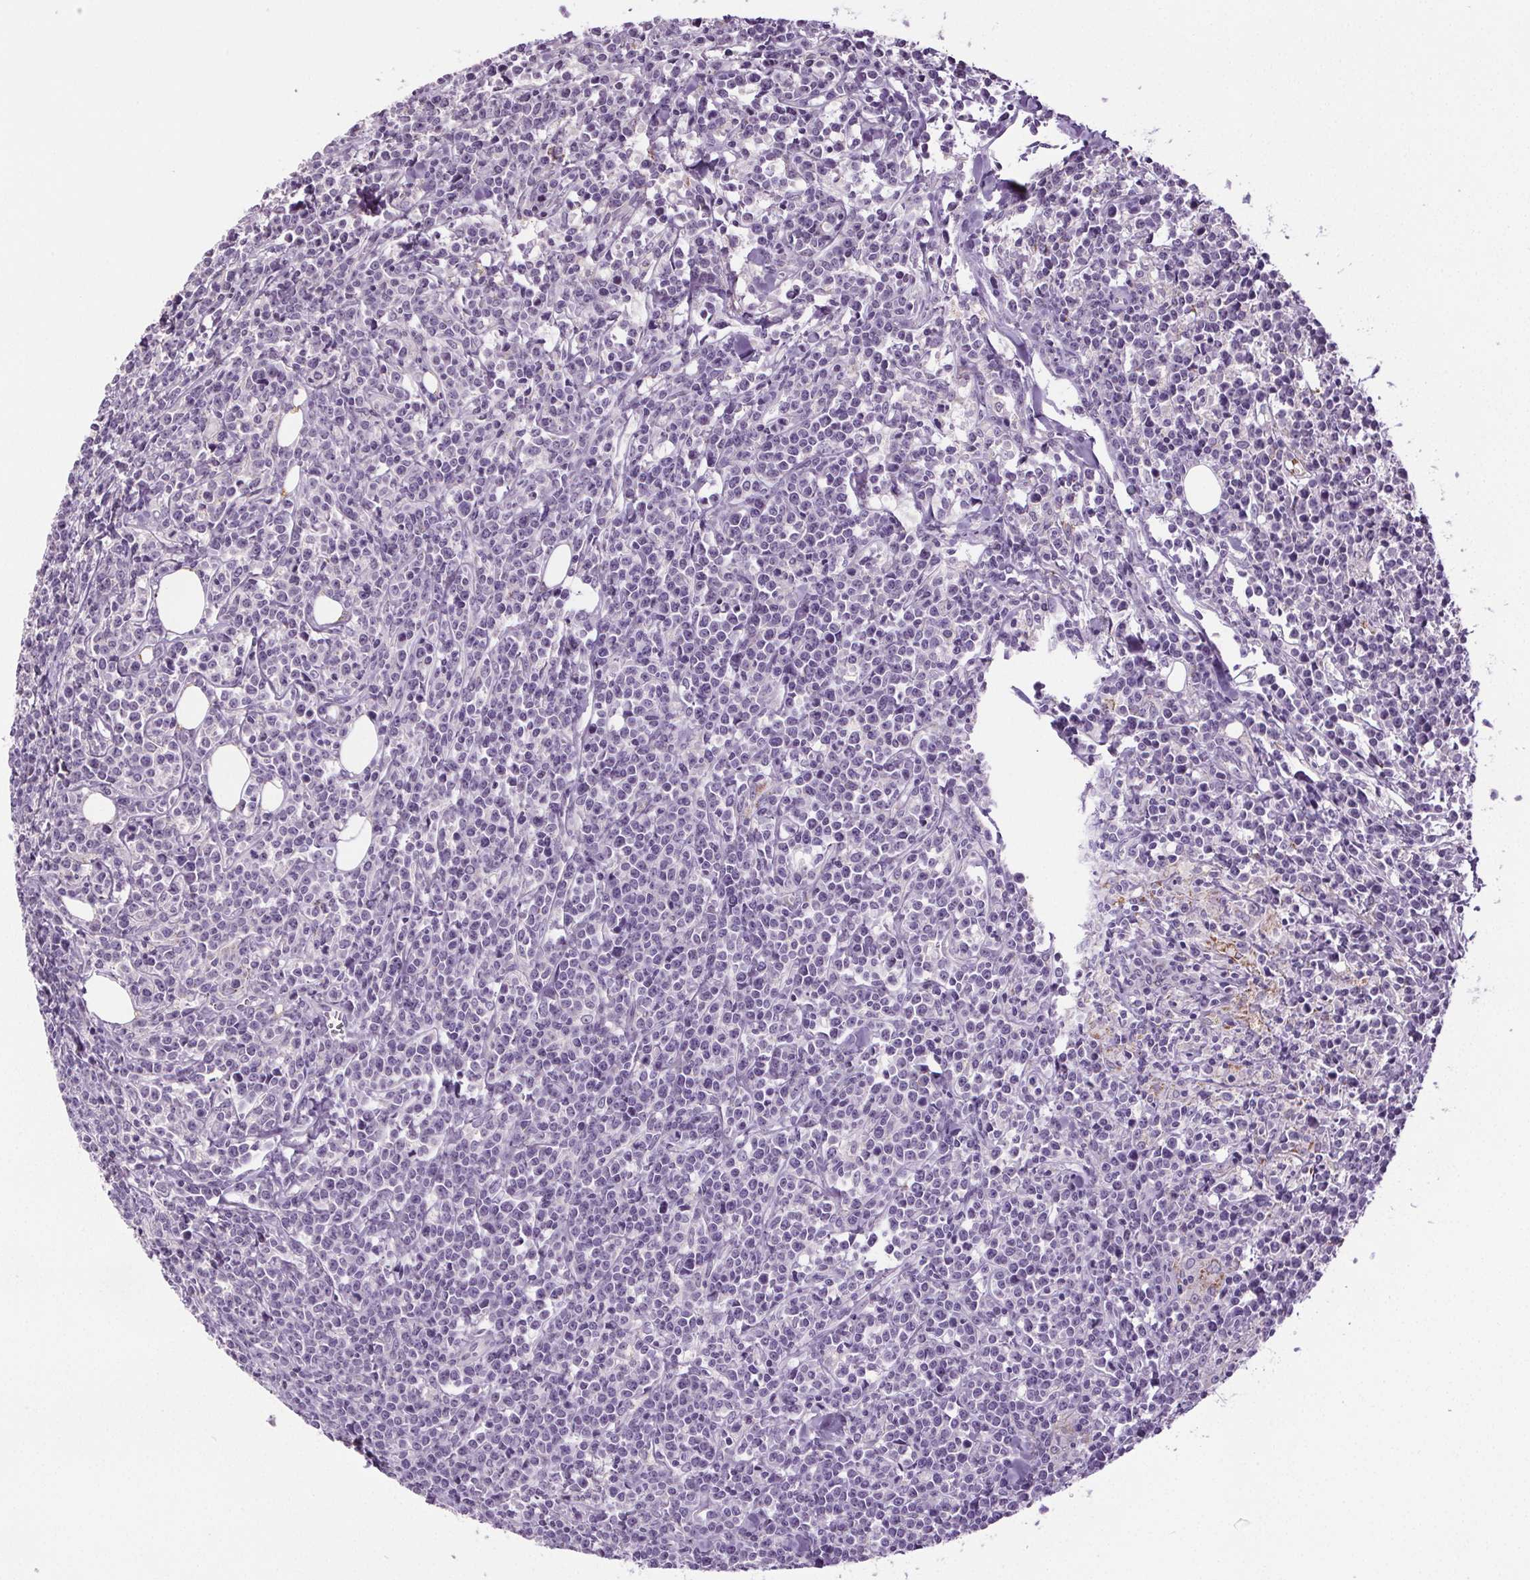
{"staining": {"intensity": "negative", "quantity": "none", "location": "none"}, "tissue": "lymphoma", "cell_type": "Tumor cells", "image_type": "cancer", "snomed": [{"axis": "morphology", "description": "Malignant lymphoma, non-Hodgkin's type, High grade"}, {"axis": "topography", "description": "Small intestine"}], "caption": "There is no significant expression in tumor cells of lymphoma.", "gene": "GPIHBP1", "patient": {"sex": "female", "age": 56}}